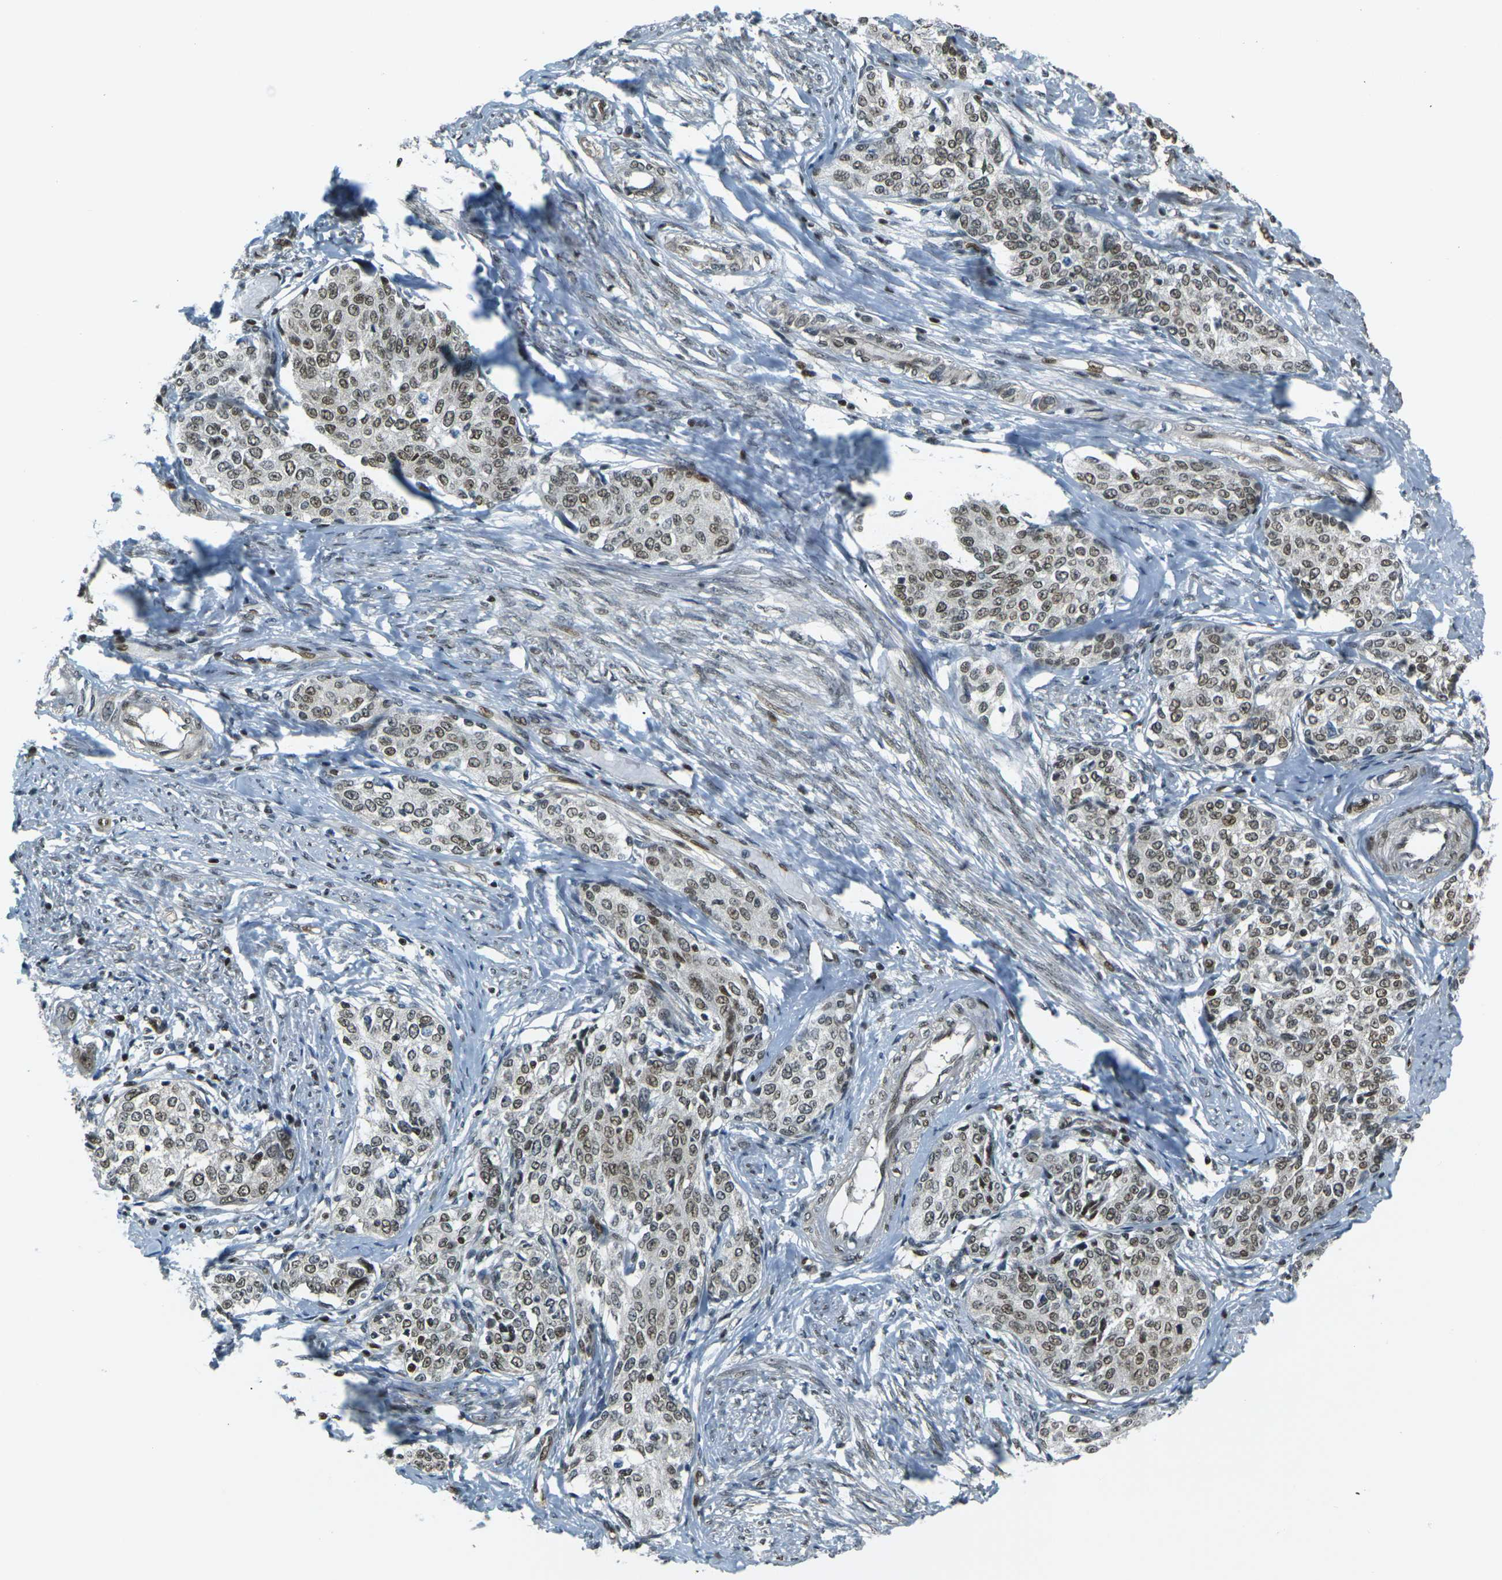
{"staining": {"intensity": "moderate", "quantity": ">75%", "location": "nuclear"}, "tissue": "cervical cancer", "cell_type": "Tumor cells", "image_type": "cancer", "snomed": [{"axis": "morphology", "description": "Squamous cell carcinoma, NOS"}, {"axis": "morphology", "description": "Adenocarcinoma, NOS"}, {"axis": "topography", "description": "Cervix"}], "caption": "Cervical cancer (adenocarcinoma) tissue shows moderate nuclear positivity in about >75% of tumor cells", "gene": "NHEJ1", "patient": {"sex": "female", "age": 52}}